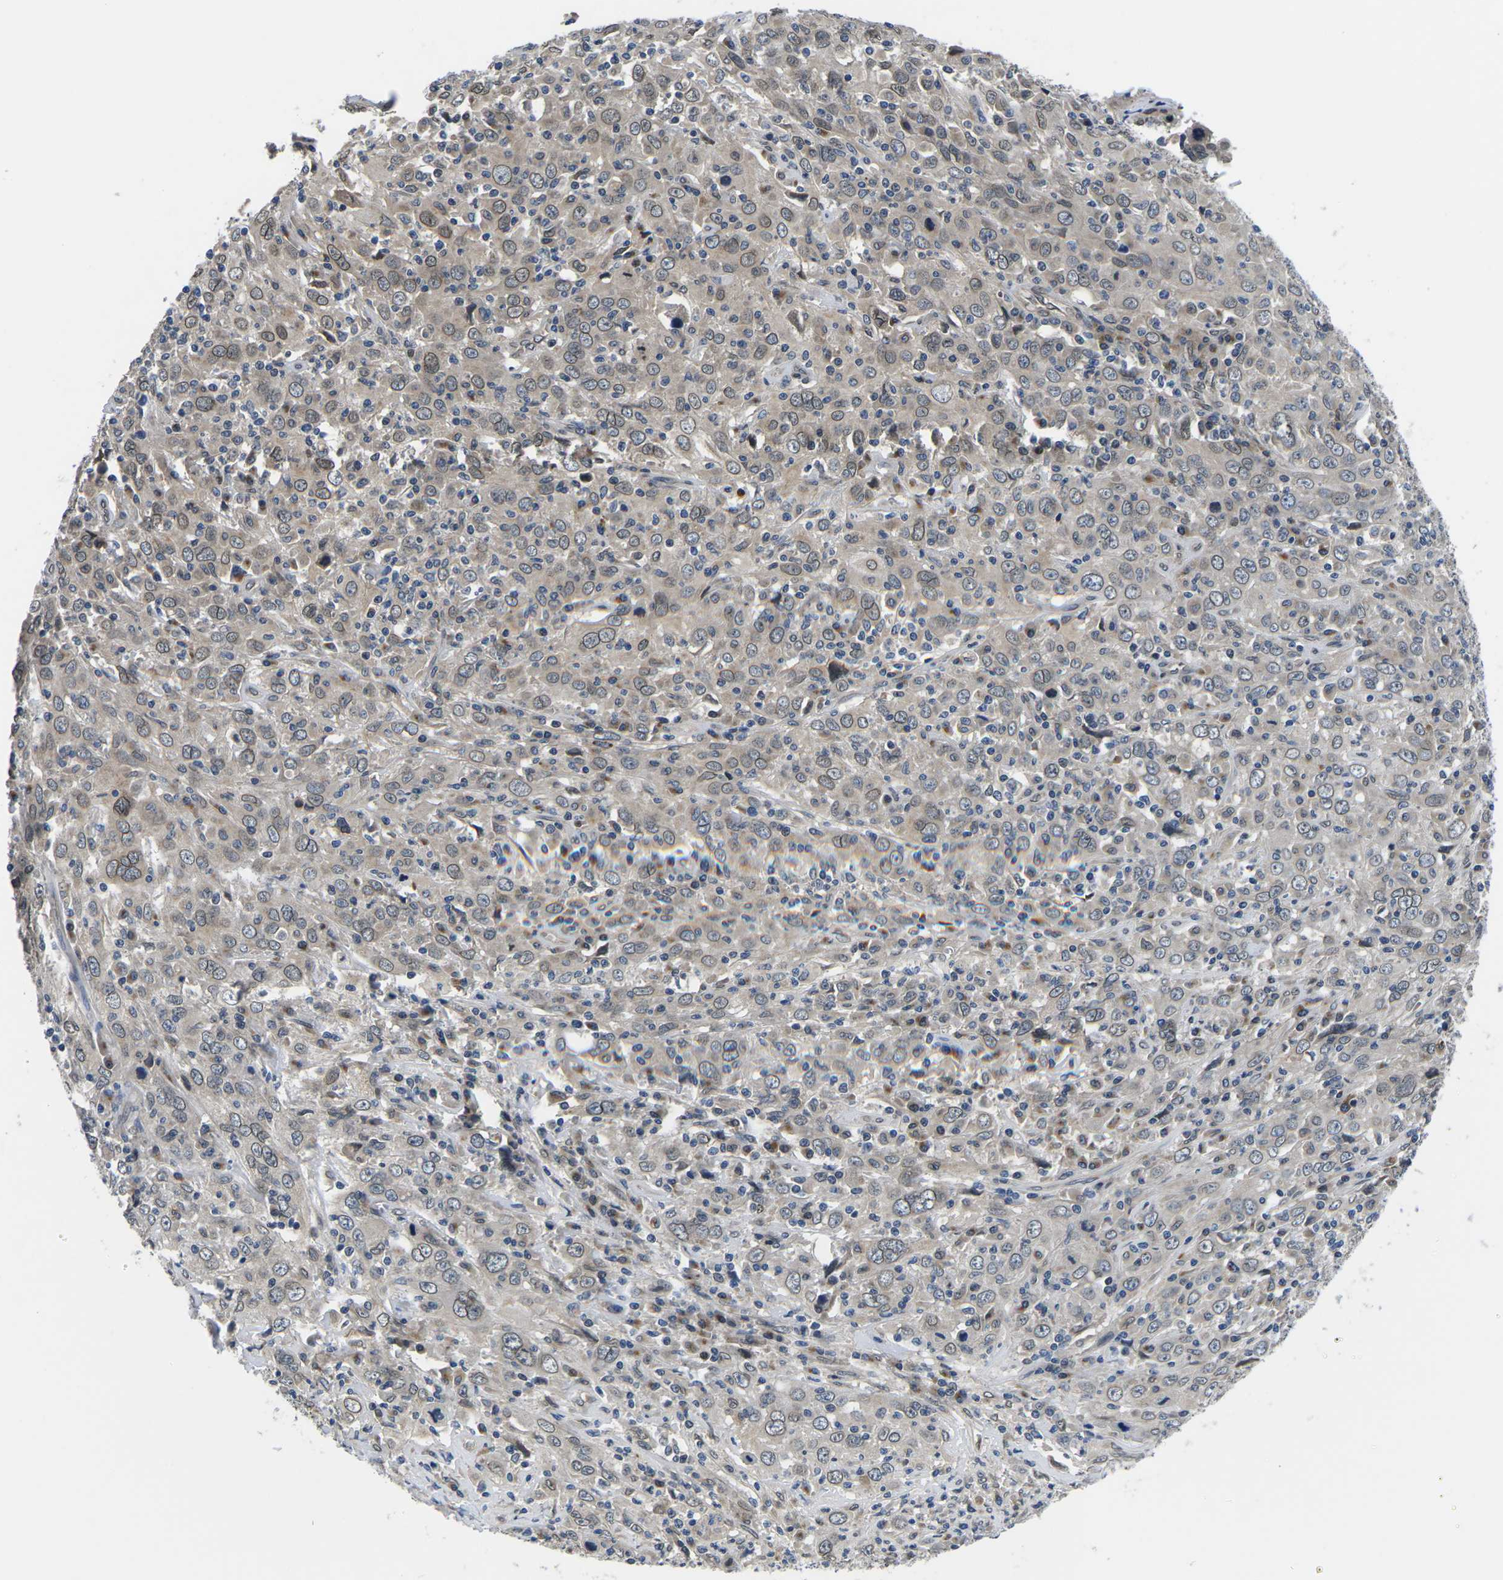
{"staining": {"intensity": "weak", "quantity": "25%-75%", "location": "cytoplasmic/membranous,nuclear"}, "tissue": "cervical cancer", "cell_type": "Tumor cells", "image_type": "cancer", "snomed": [{"axis": "morphology", "description": "Squamous cell carcinoma, NOS"}, {"axis": "topography", "description": "Cervix"}], "caption": "Human cervical squamous cell carcinoma stained with a protein marker demonstrates weak staining in tumor cells.", "gene": "SNX10", "patient": {"sex": "female", "age": 46}}